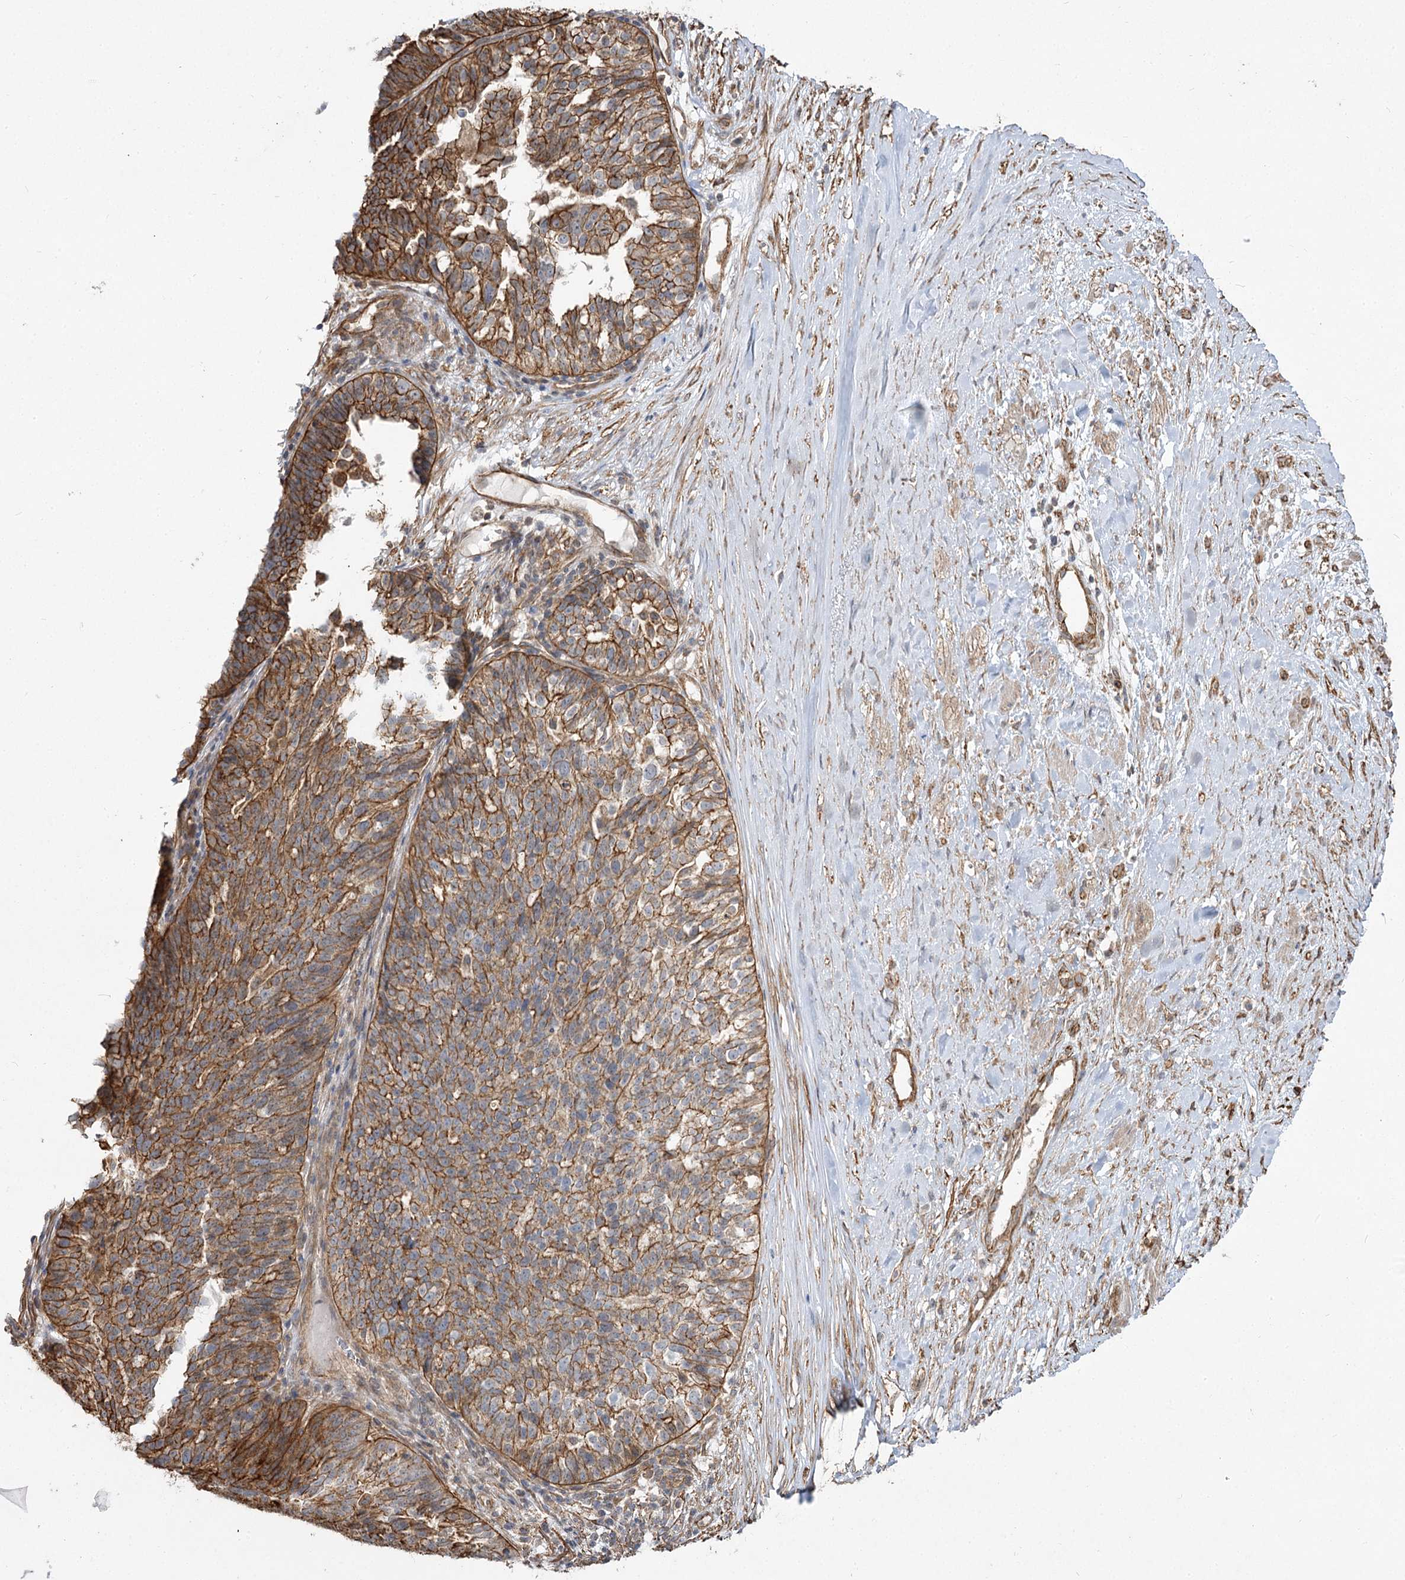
{"staining": {"intensity": "moderate", "quantity": ">75%", "location": "cytoplasmic/membranous"}, "tissue": "ovarian cancer", "cell_type": "Tumor cells", "image_type": "cancer", "snomed": [{"axis": "morphology", "description": "Cystadenocarcinoma, serous, NOS"}, {"axis": "topography", "description": "Ovary"}], "caption": "High-power microscopy captured an IHC micrograph of ovarian cancer (serous cystadenocarcinoma), revealing moderate cytoplasmic/membranous staining in about >75% of tumor cells.", "gene": "SH3BP5L", "patient": {"sex": "female", "age": 59}}